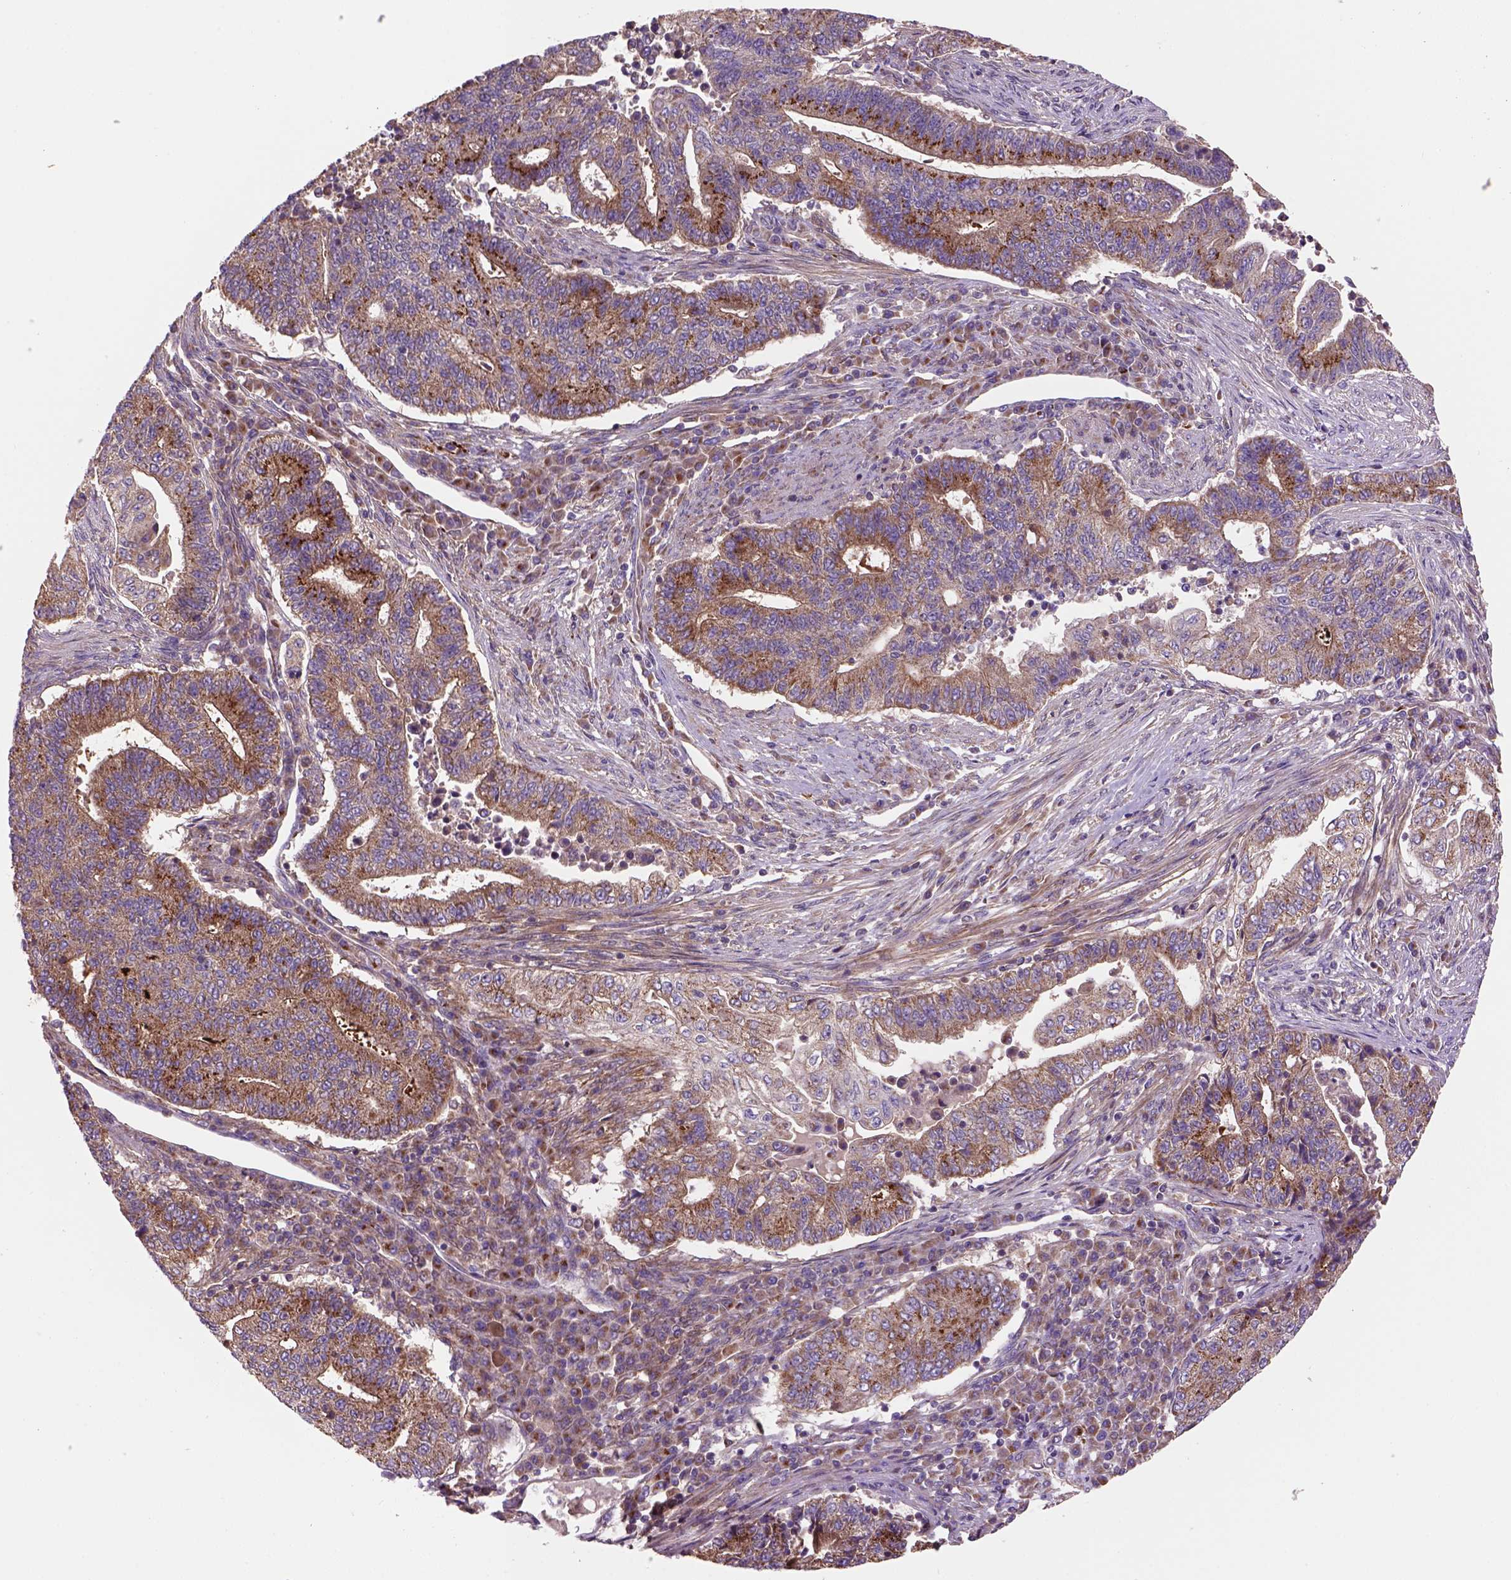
{"staining": {"intensity": "moderate", "quantity": "25%-75%", "location": "cytoplasmic/membranous"}, "tissue": "endometrial cancer", "cell_type": "Tumor cells", "image_type": "cancer", "snomed": [{"axis": "morphology", "description": "Adenocarcinoma, NOS"}, {"axis": "topography", "description": "Uterus"}, {"axis": "topography", "description": "Endometrium"}], "caption": "The image reveals immunohistochemical staining of endometrial cancer. There is moderate cytoplasmic/membranous expression is appreciated in about 25%-75% of tumor cells. Using DAB (brown) and hematoxylin (blue) stains, captured at high magnification using brightfield microscopy.", "gene": "WARS2", "patient": {"sex": "female", "age": 54}}